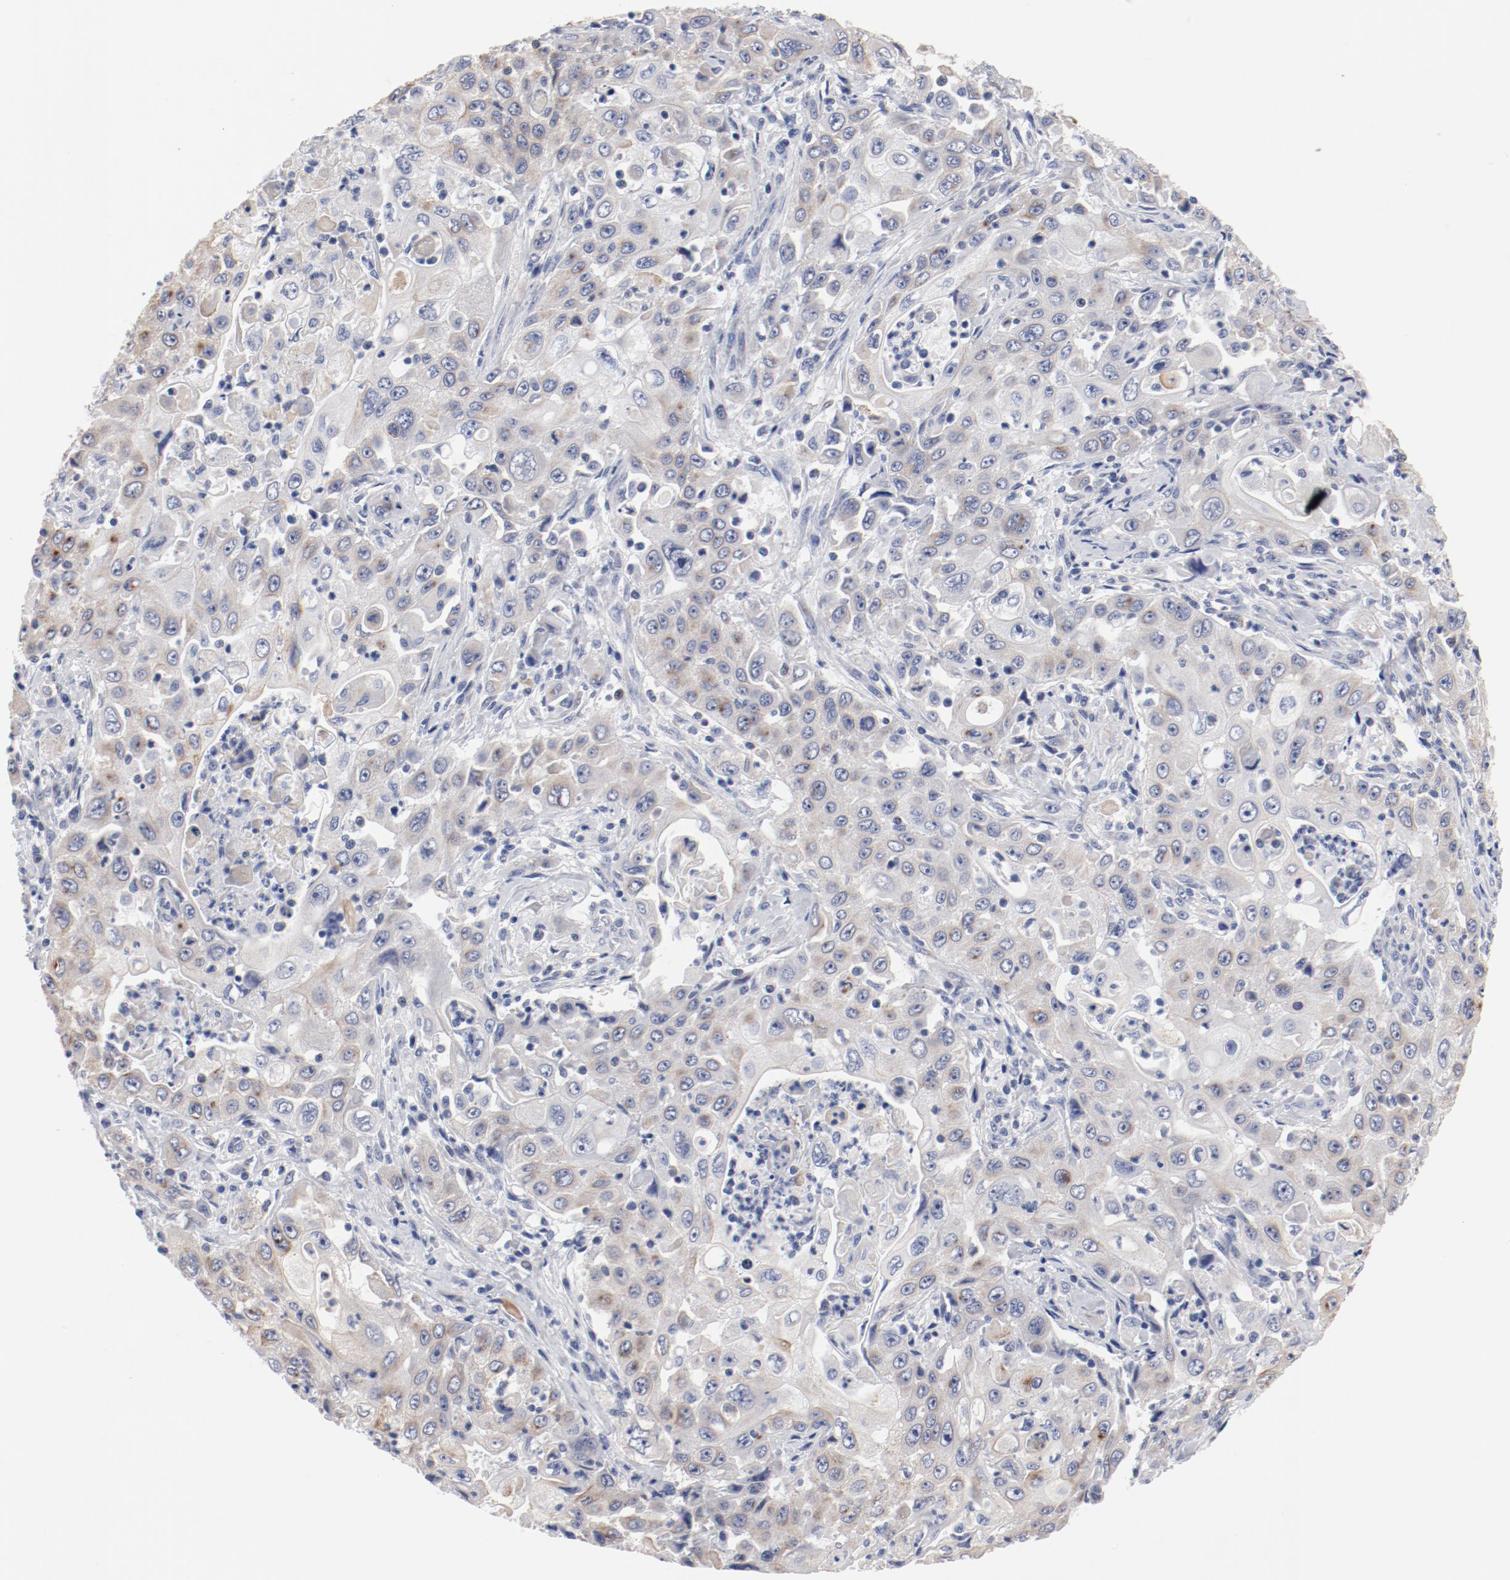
{"staining": {"intensity": "weak", "quantity": "<25%", "location": "cytoplasmic/membranous"}, "tissue": "pancreatic cancer", "cell_type": "Tumor cells", "image_type": "cancer", "snomed": [{"axis": "morphology", "description": "Adenocarcinoma, NOS"}, {"axis": "topography", "description": "Pancreas"}], "caption": "Immunohistochemical staining of human pancreatic cancer shows no significant expression in tumor cells.", "gene": "GPR143", "patient": {"sex": "male", "age": 70}}